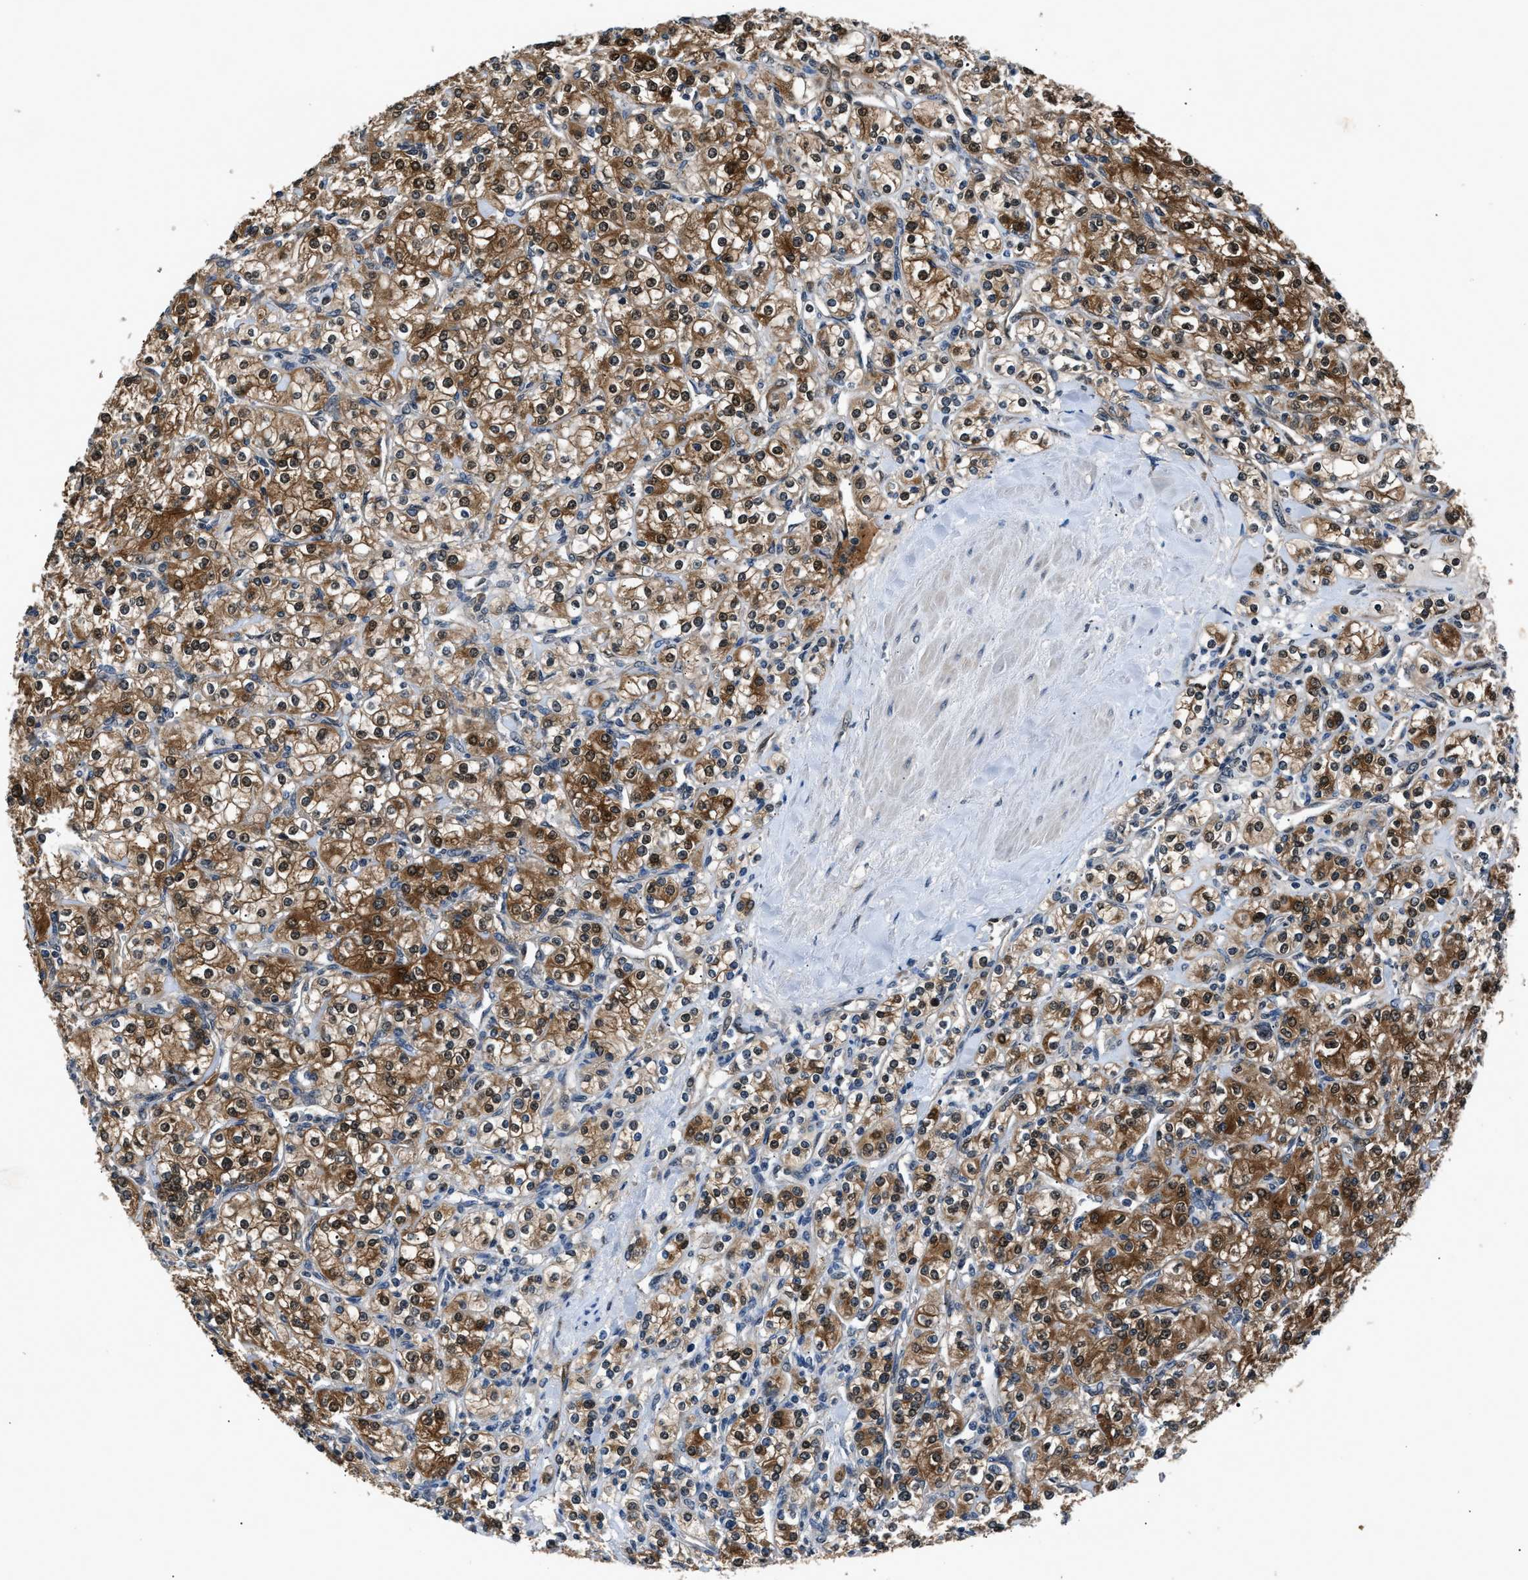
{"staining": {"intensity": "moderate", "quantity": ">75%", "location": "cytoplasmic/membranous"}, "tissue": "renal cancer", "cell_type": "Tumor cells", "image_type": "cancer", "snomed": [{"axis": "morphology", "description": "Adenocarcinoma, NOS"}, {"axis": "topography", "description": "Kidney"}], "caption": "Renal adenocarcinoma stained with a brown dye displays moderate cytoplasmic/membranous positive staining in approximately >75% of tumor cells.", "gene": "TP53I3", "patient": {"sex": "male", "age": 77}}